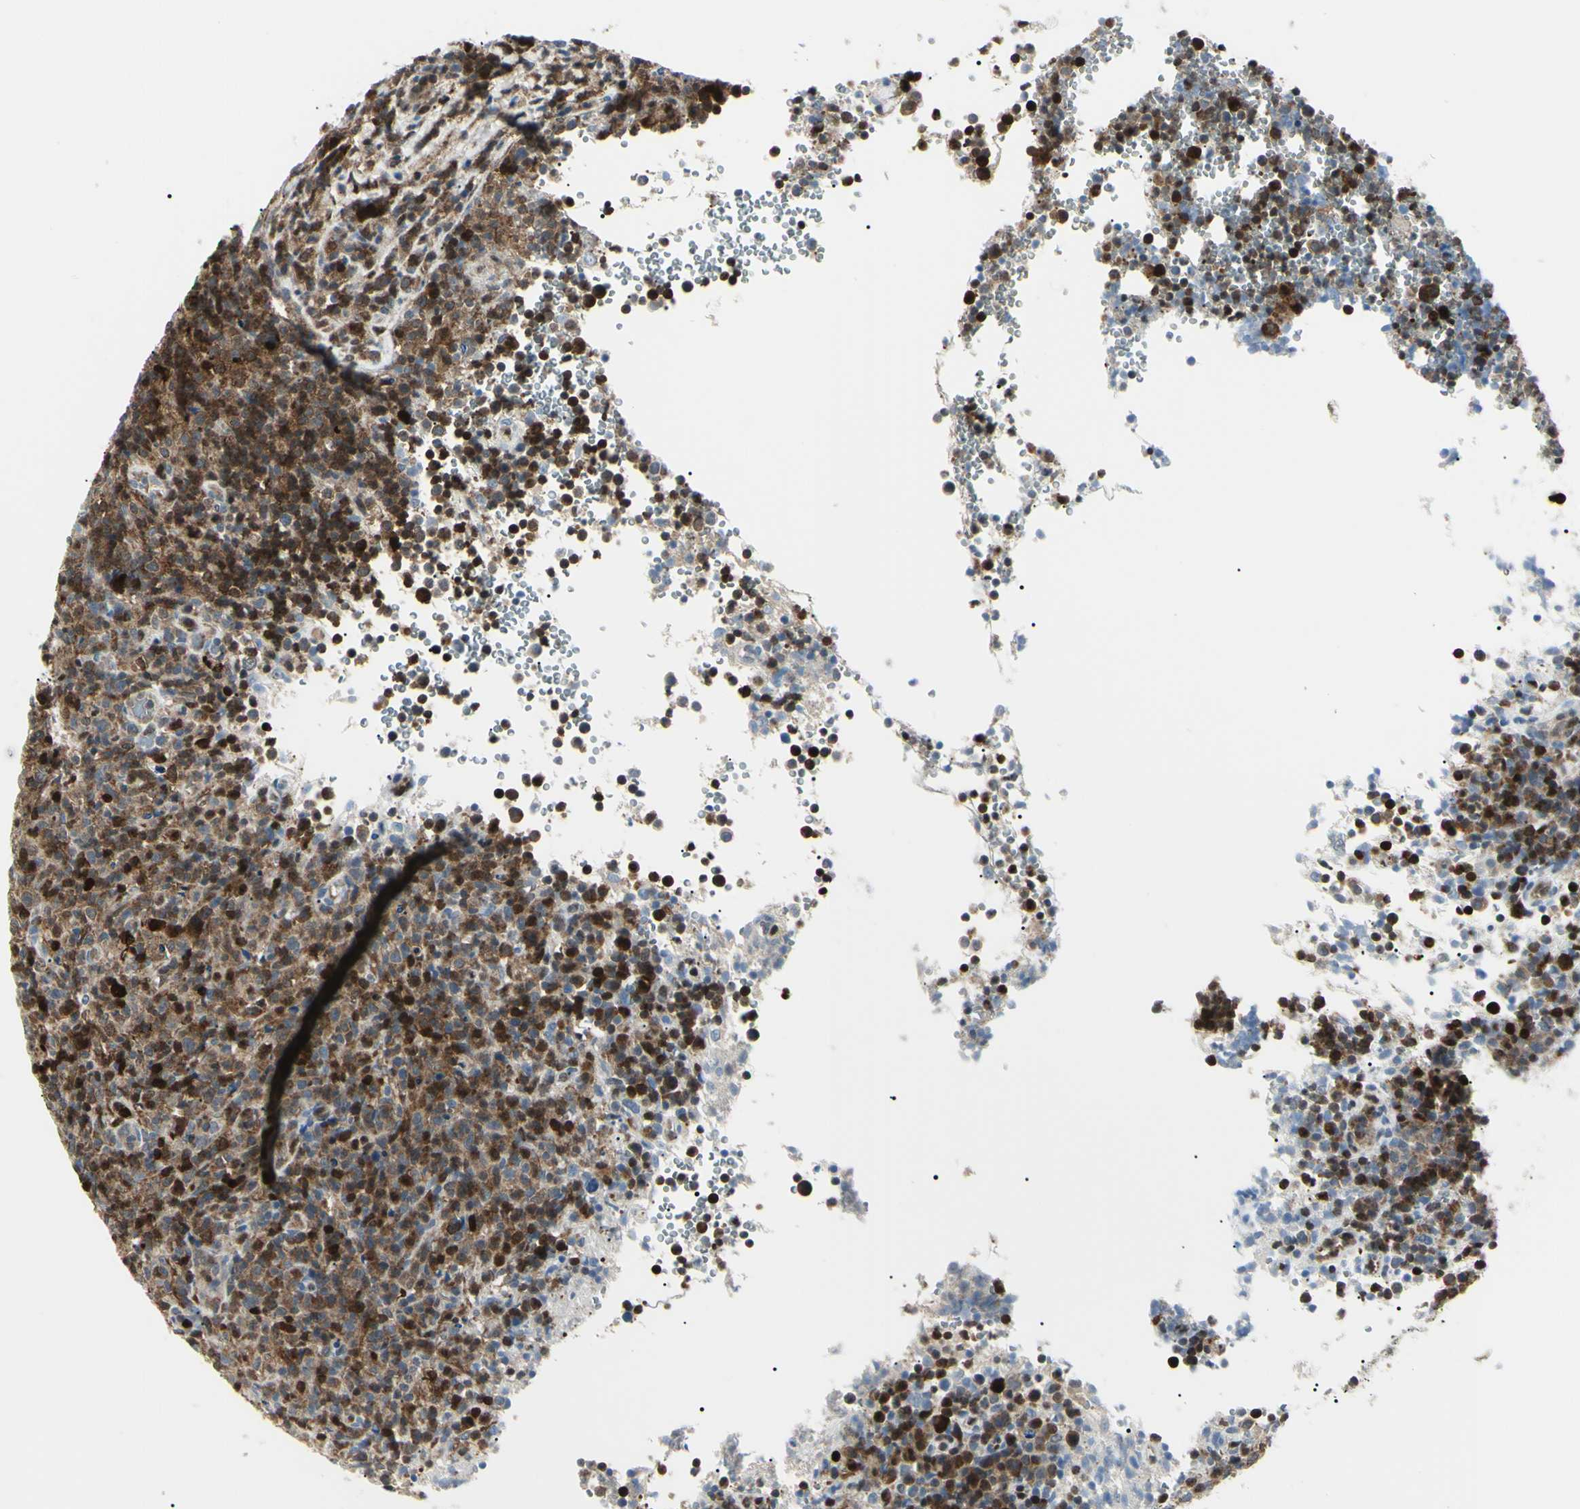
{"staining": {"intensity": "moderate", "quantity": "25%-75%", "location": "cytoplasmic/membranous,nuclear"}, "tissue": "lymphoma", "cell_type": "Tumor cells", "image_type": "cancer", "snomed": [{"axis": "morphology", "description": "Malignant lymphoma, non-Hodgkin's type, High grade"}, {"axis": "topography", "description": "Lymph node"}], "caption": "Lymphoma stained with DAB immunohistochemistry (IHC) shows medium levels of moderate cytoplasmic/membranous and nuclear staining in approximately 25%-75% of tumor cells. The protein is shown in brown color, while the nuclei are stained blue.", "gene": "PGK1", "patient": {"sex": "female", "age": 76}}